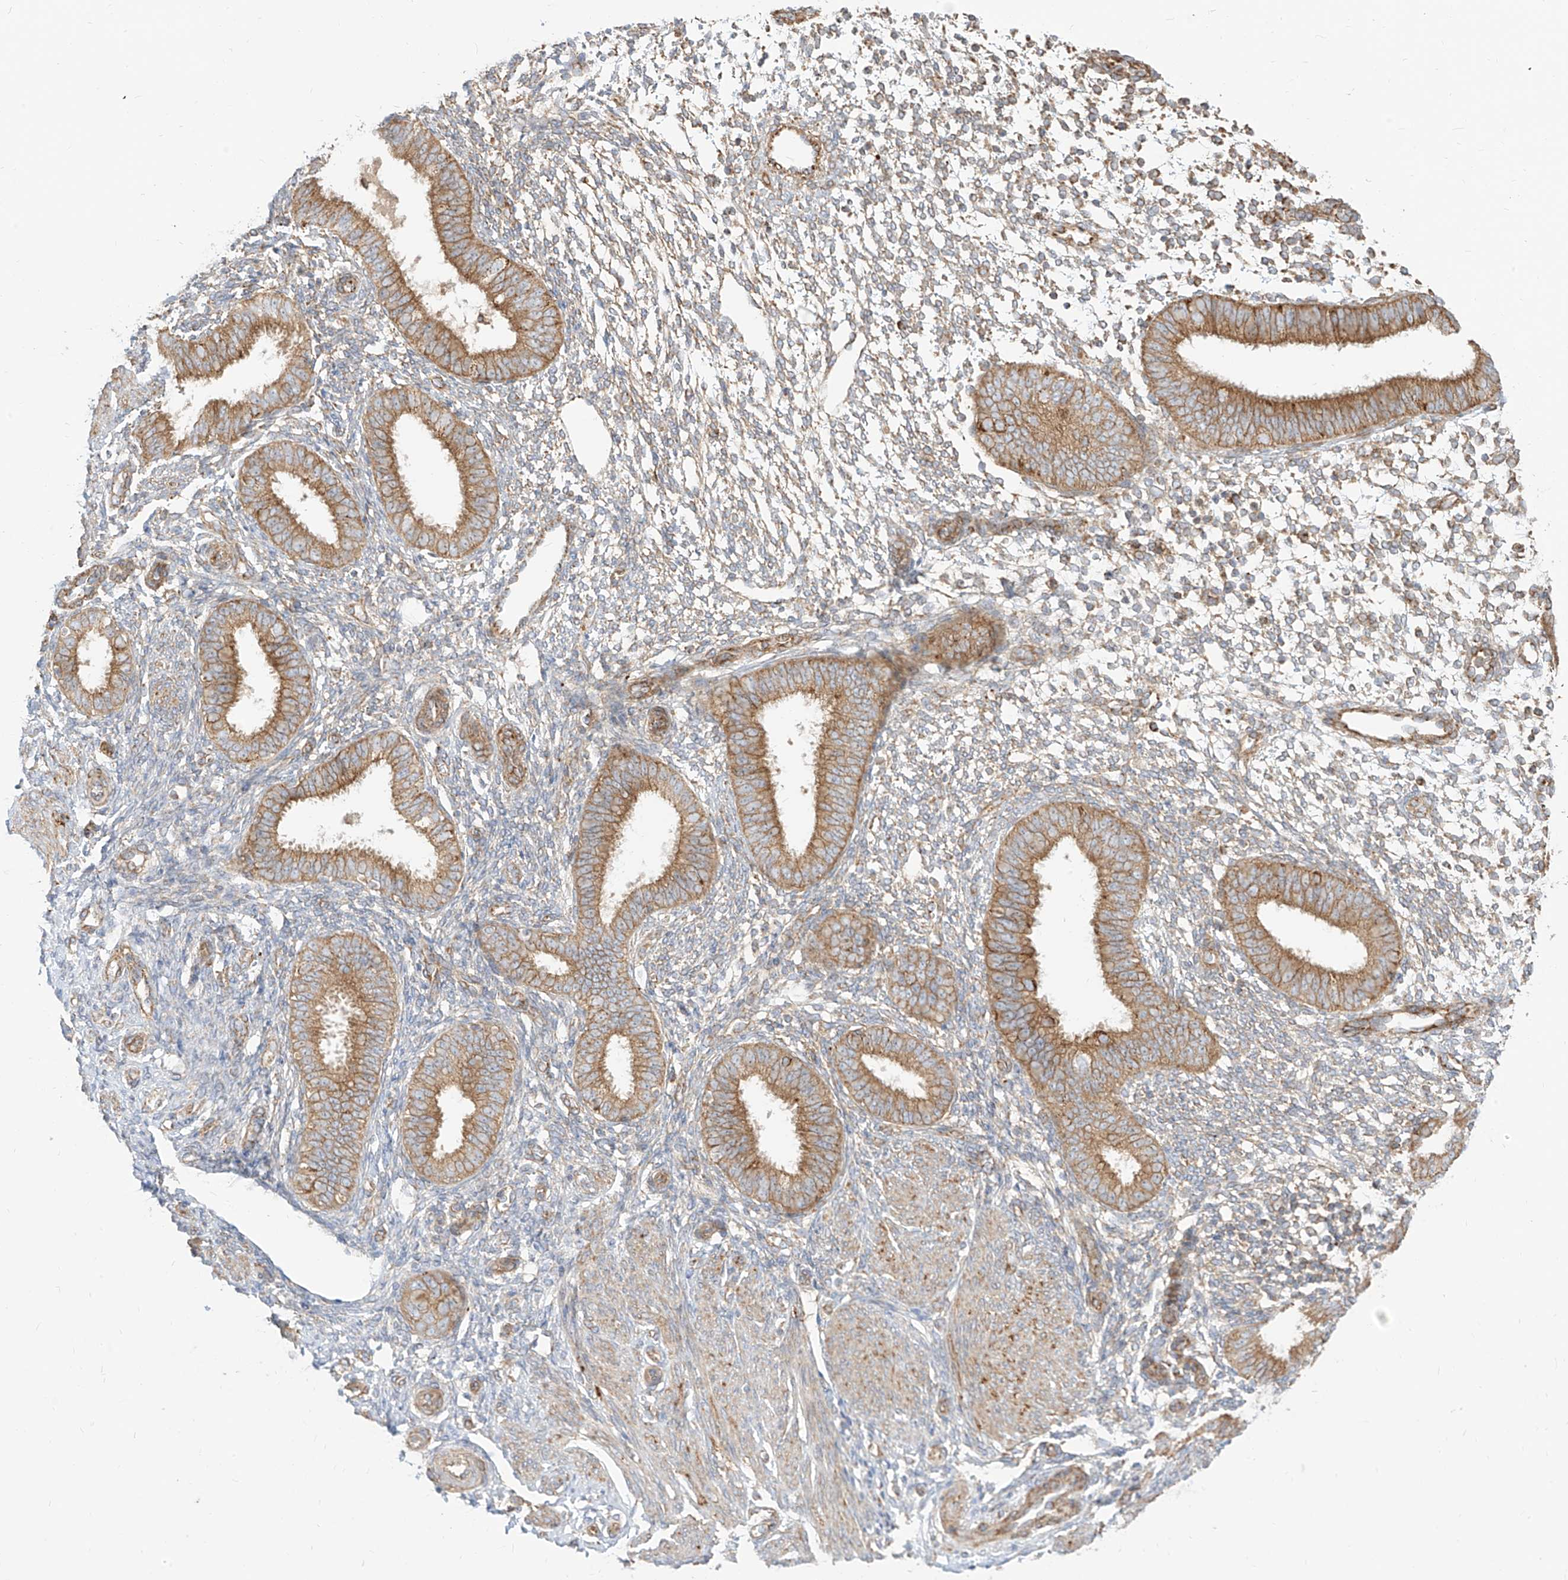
{"staining": {"intensity": "moderate", "quantity": "<25%", "location": "cytoplasmic/membranous"}, "tissue": "endometrium", "cell_type": "Cells in endometrial stroma", "image_type": "normal", "snomed": [{"axis": "morphology", "description": "Normal tissue, NOS"}, {"axis": "topography", "description": "Uterus"}, {"axis": "topography", "description": "Endometrium"}], "caption": "Cells in endometrial stroma exhibit low levels of moderate cytoplasmic/membranous expression in about <25% of cells in unremarkable human endometrium. The staining was performed using DAB to visualize the protein expression in brown, while the nuclei were stained in blue with hematoxylin (Magnification: 20x).", "gene": "PLCL1", "patient": {"sex": "female", "age": 48}}